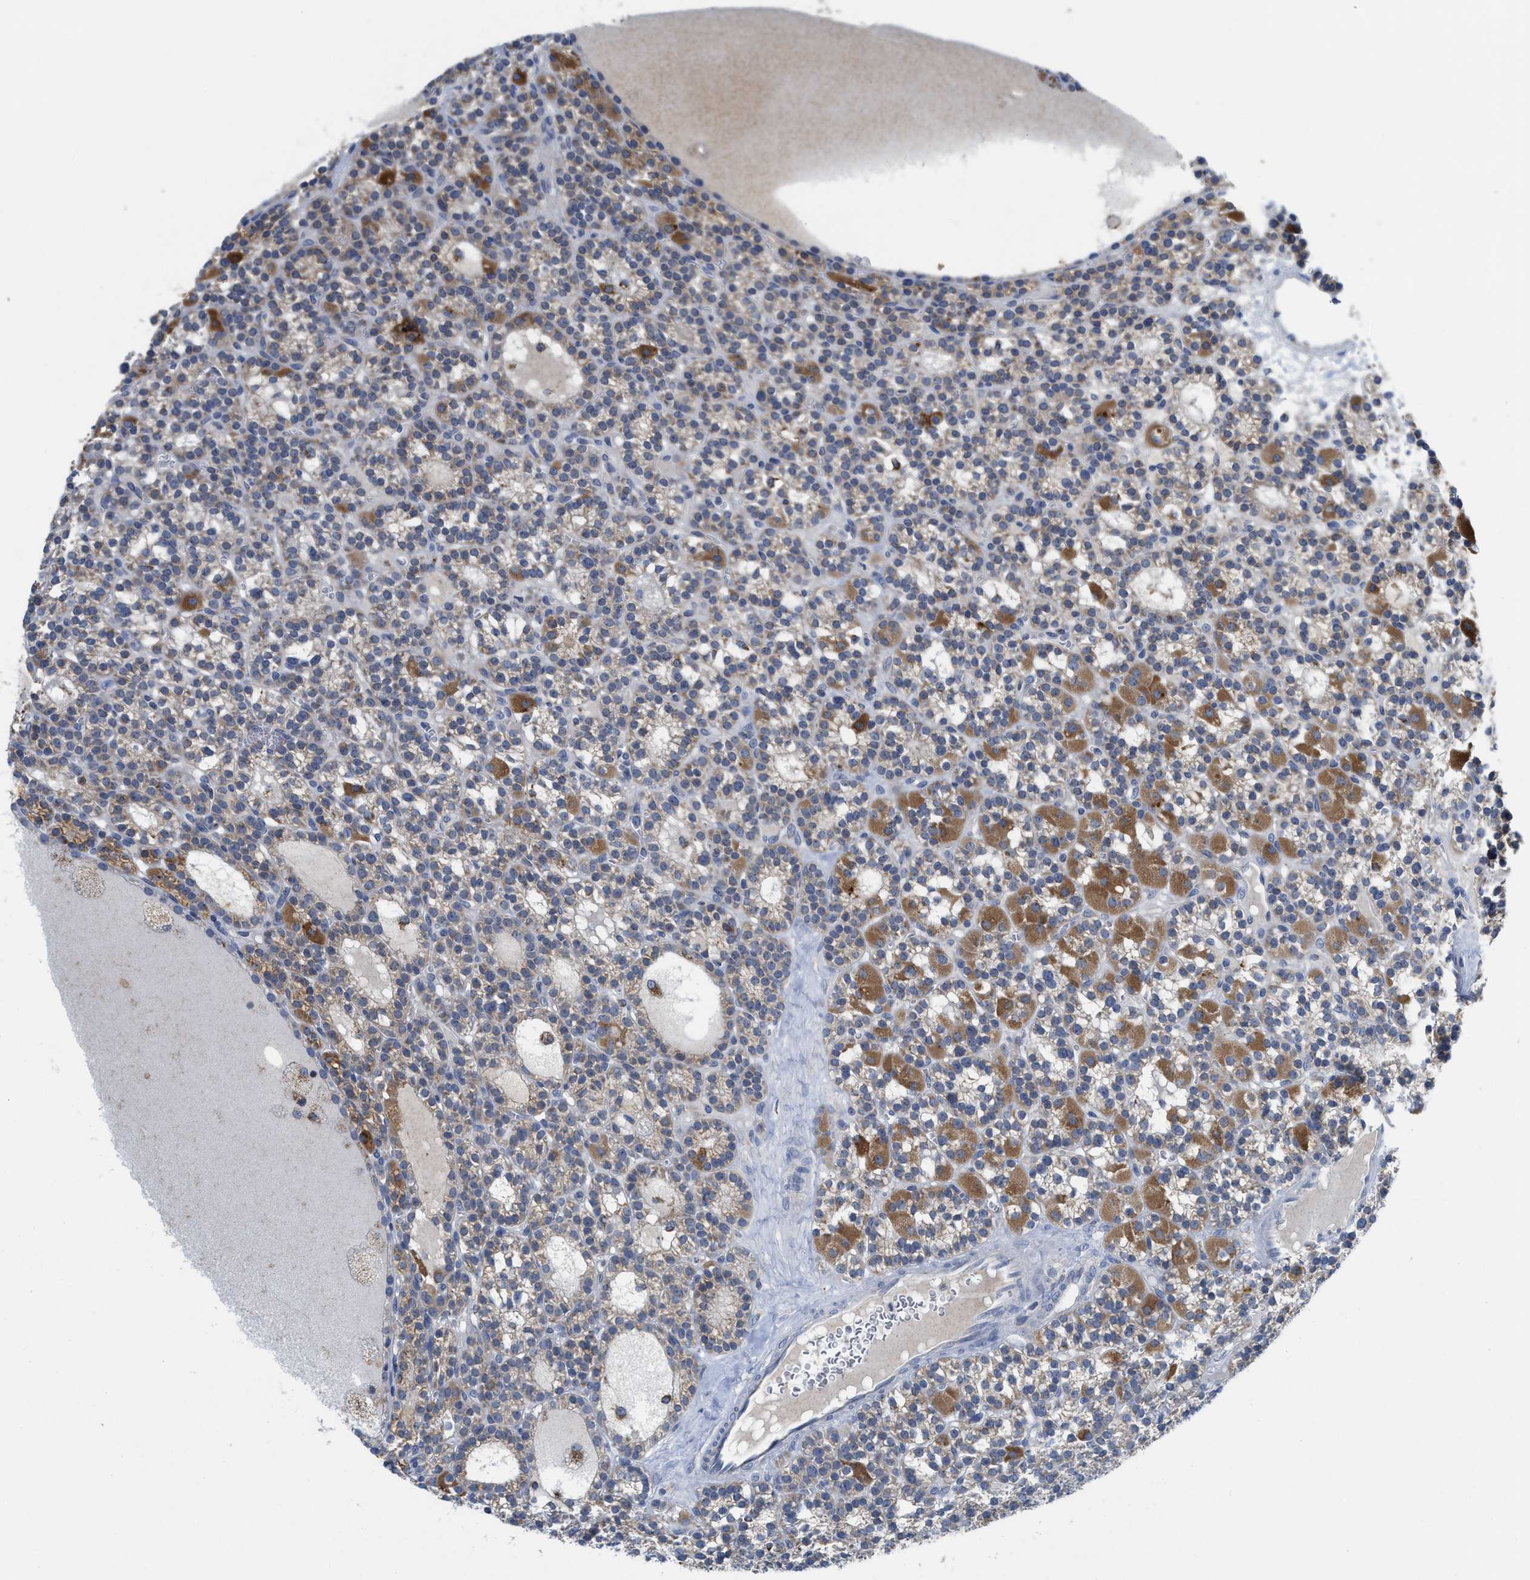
{"staining": {"intensity": "strong", "quantity": "25%-75%", "location": "cytoplasmic/membranous"}, "tissue": "parathyroid gland", "cell_type": "Glandular cells", "image_type": "normal", "snomed": [{"axis": "morphology", "description": "Normal tissue, NOS"}, {"axis": "morphology", "description": "Adenoma, NOS"}, {"axis": "topography", "description": "Parathyroid gland"}], "caption": "Immunohistochemistry (IHC) micrograph of unremarkable parathyroid gland stained for a protein (brown), which exhibits high levels of strong cytoplasmic/membranous expression in about 25%-75% of glandular cells.", "gene": "GATD3", "patient": {"sex": "female", "age": 58}}